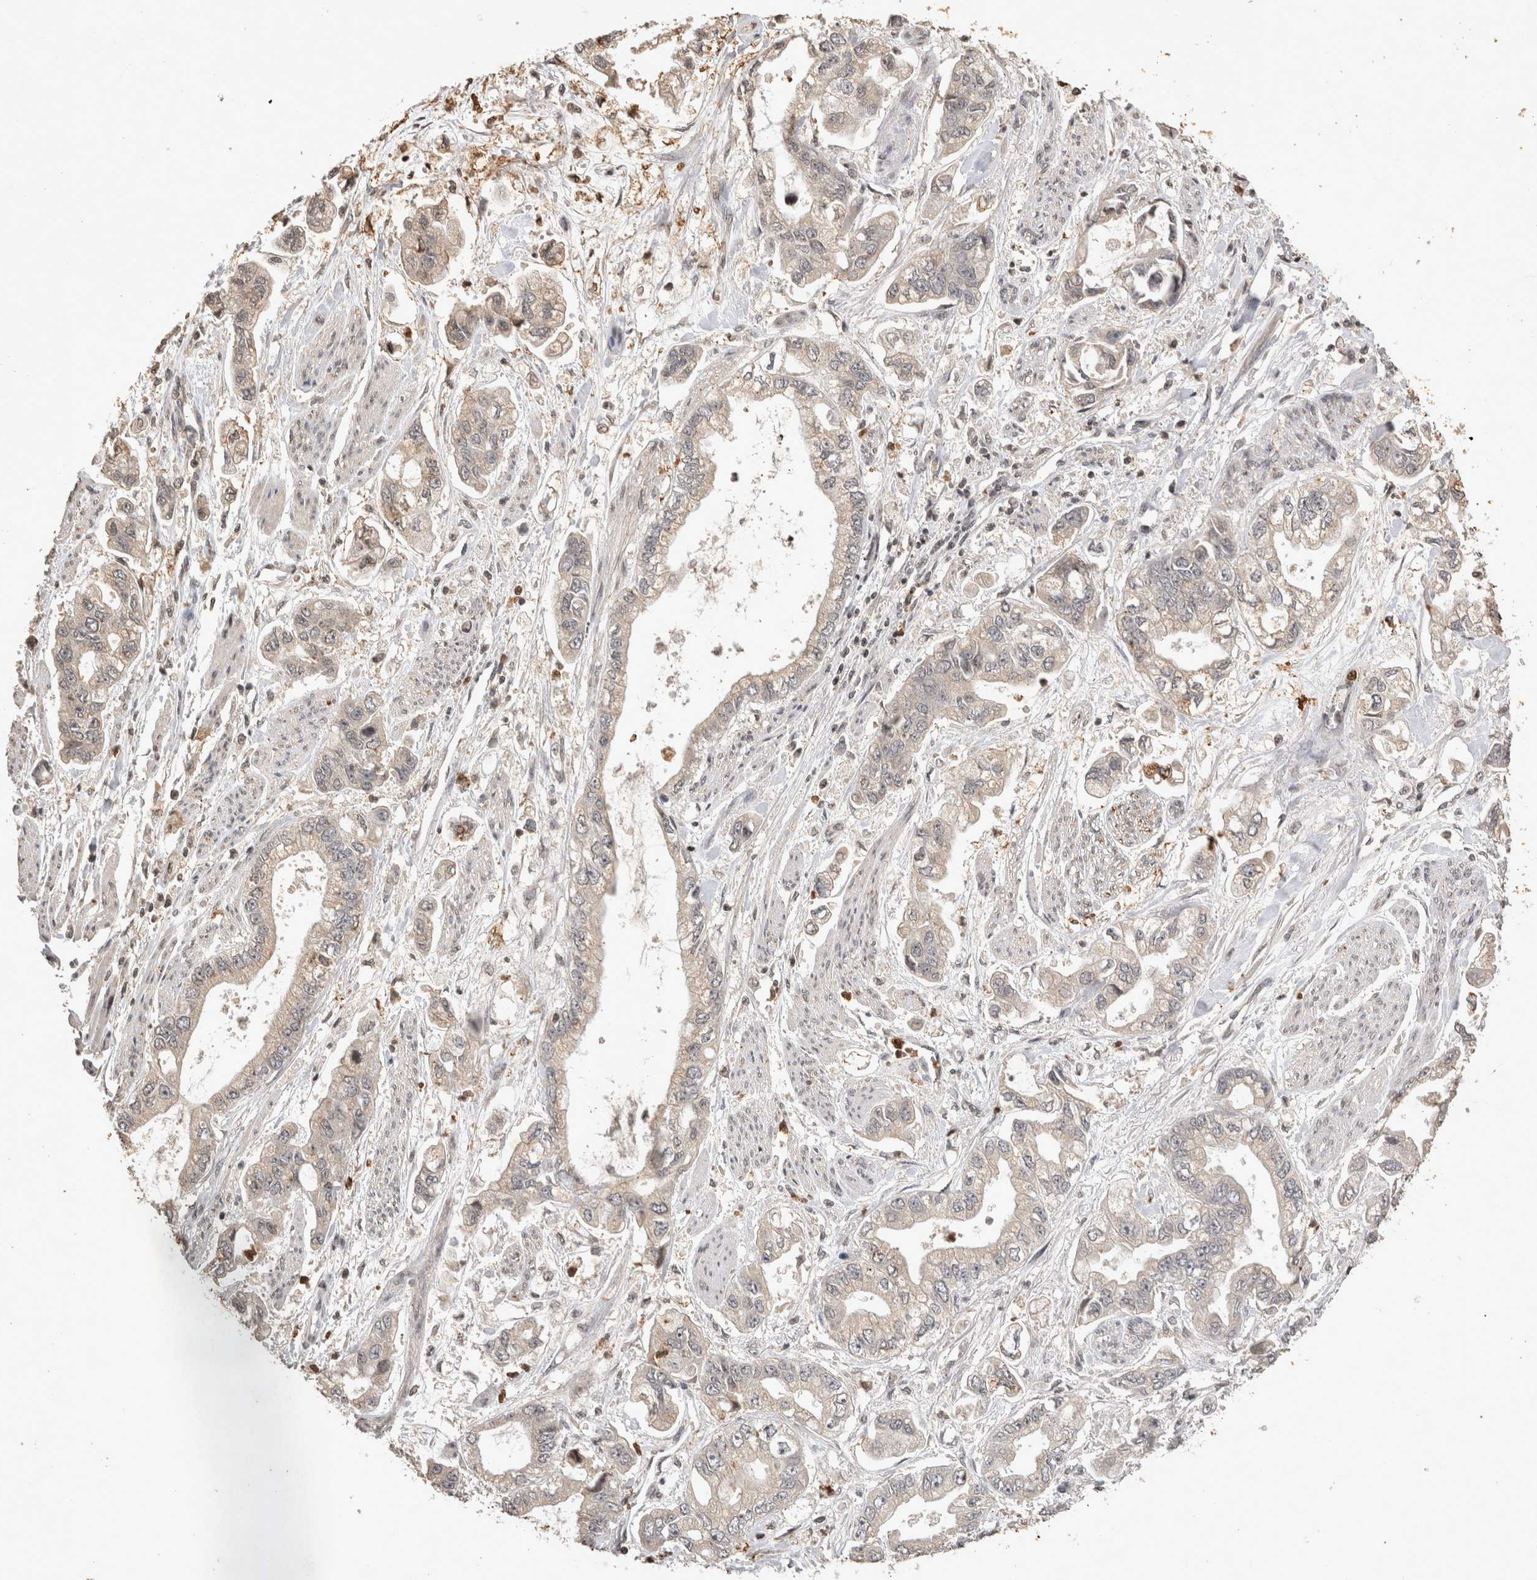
{"staining": {"intensity": "negative", "quantity": "none", "location": "none"}, "tissue": "stomach cancer", "cell_type": "Tumor cells", "image_type": "cancer", "snomed": [{"axis": "morphology", "description": "Normal tissue, NOS"}, {"axis": "morphology", "description": "Adenocarcinoma, NOS"}, {"axis": "topography", "description": "Stomach"}], "caption": "High power microscopy image of an immunohistochemistry photomicrograph of adenocarcinoma (stomach), revealing no significant positivity in tumor cells. The staining was performed using DAB to visualize the protein expression in brown, while the nuclei were stained in blue with hematoxylin (Magnification: 20x).", "gene": "HRK", "patient": {"sex": "male", "age": 62}}